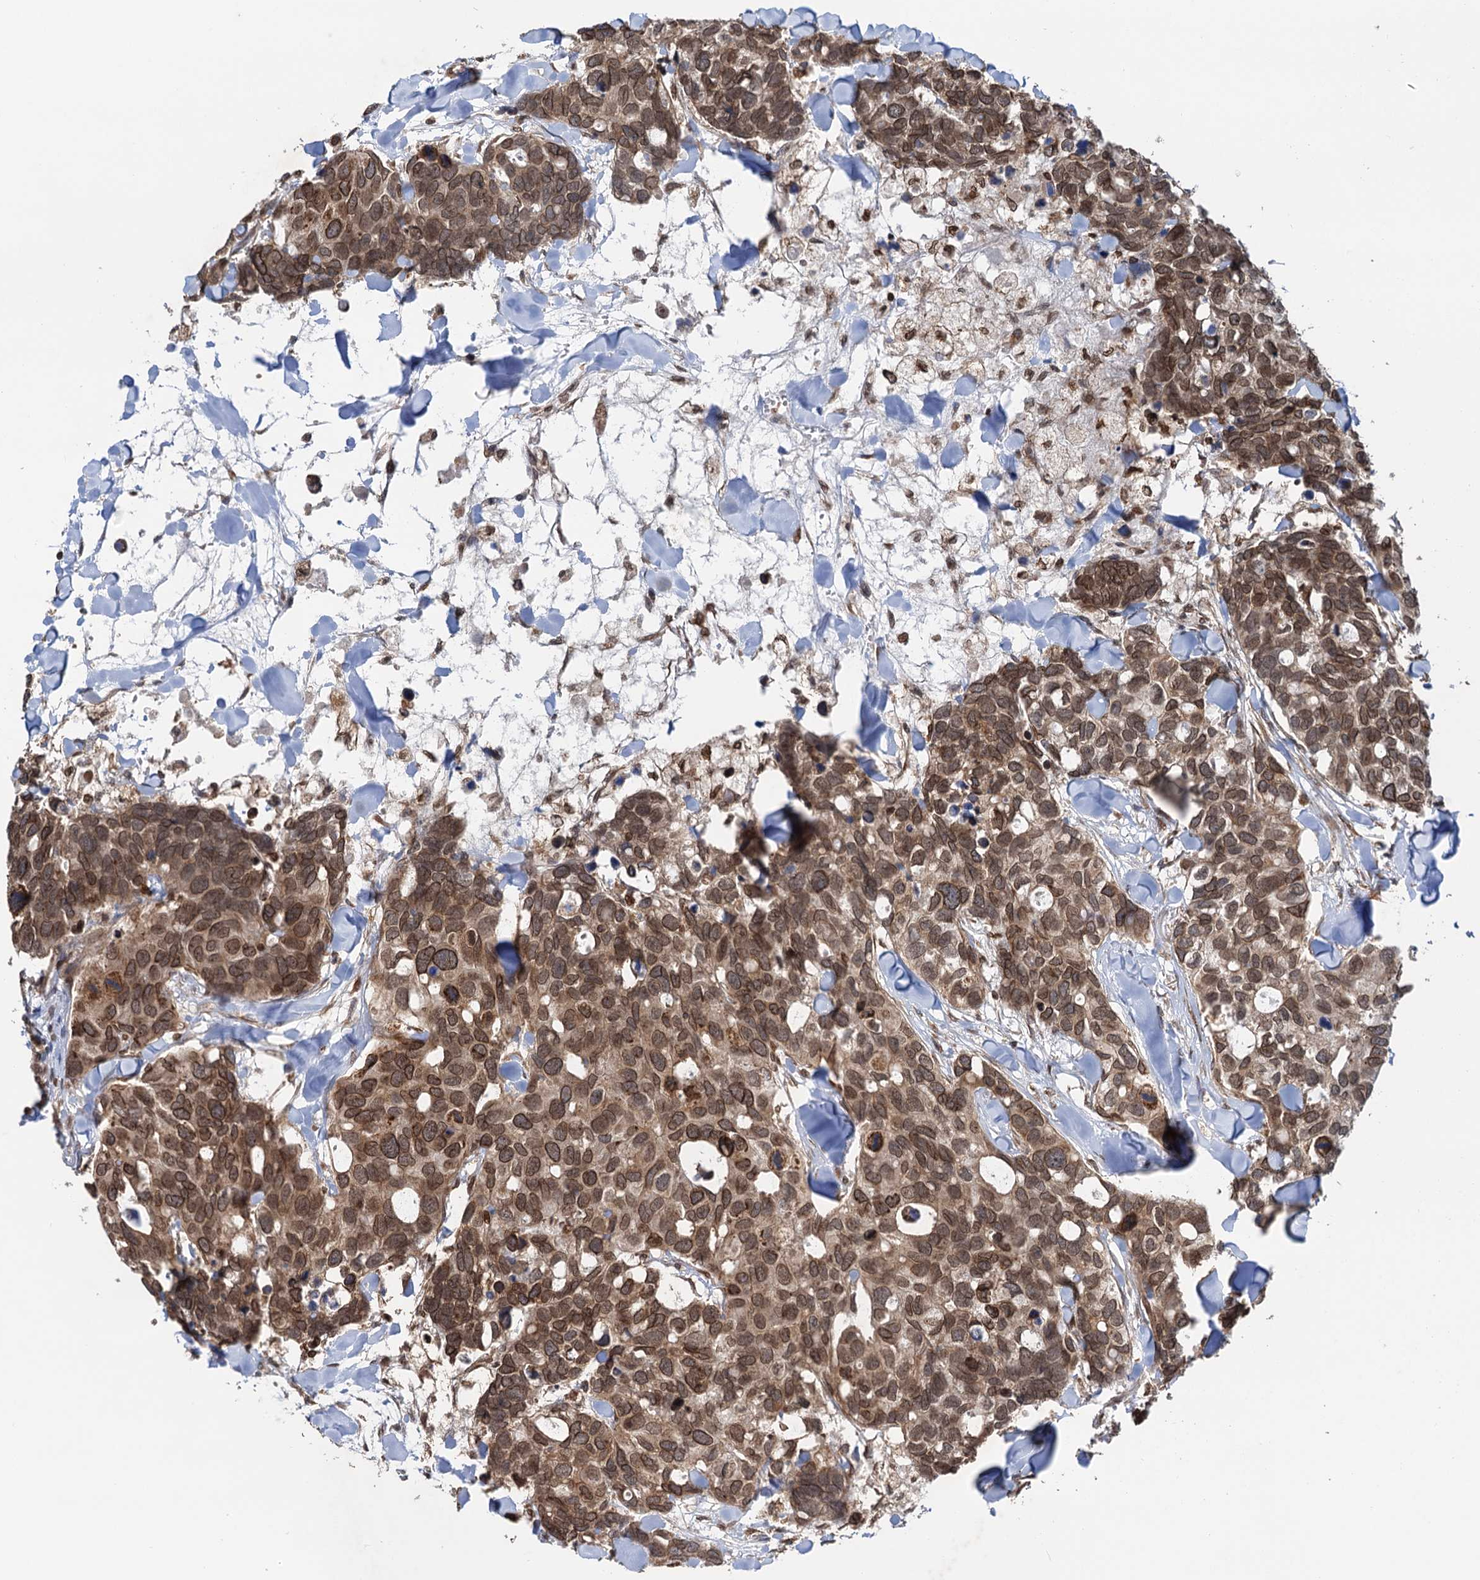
{"staining": {"intensity": "strong", "quantity": ">75%", "location": "nuclear"}, "tissue": "breast cancer", "cell_type": "Tumor cells", "image_type": "cancer", "snomed": [{"axis": "morphology", "description": "Duct carcinoma"}, {"axis": "topography", "description": "Breast"}], "caption": "The micrograph shows a brown stain indicating the presence of a protein in the nuclear of tumor cells in invasive ductal carcinoma (breast).", "gene": "ZC3H13", "patient": {"sex": "female", "age": 83}}